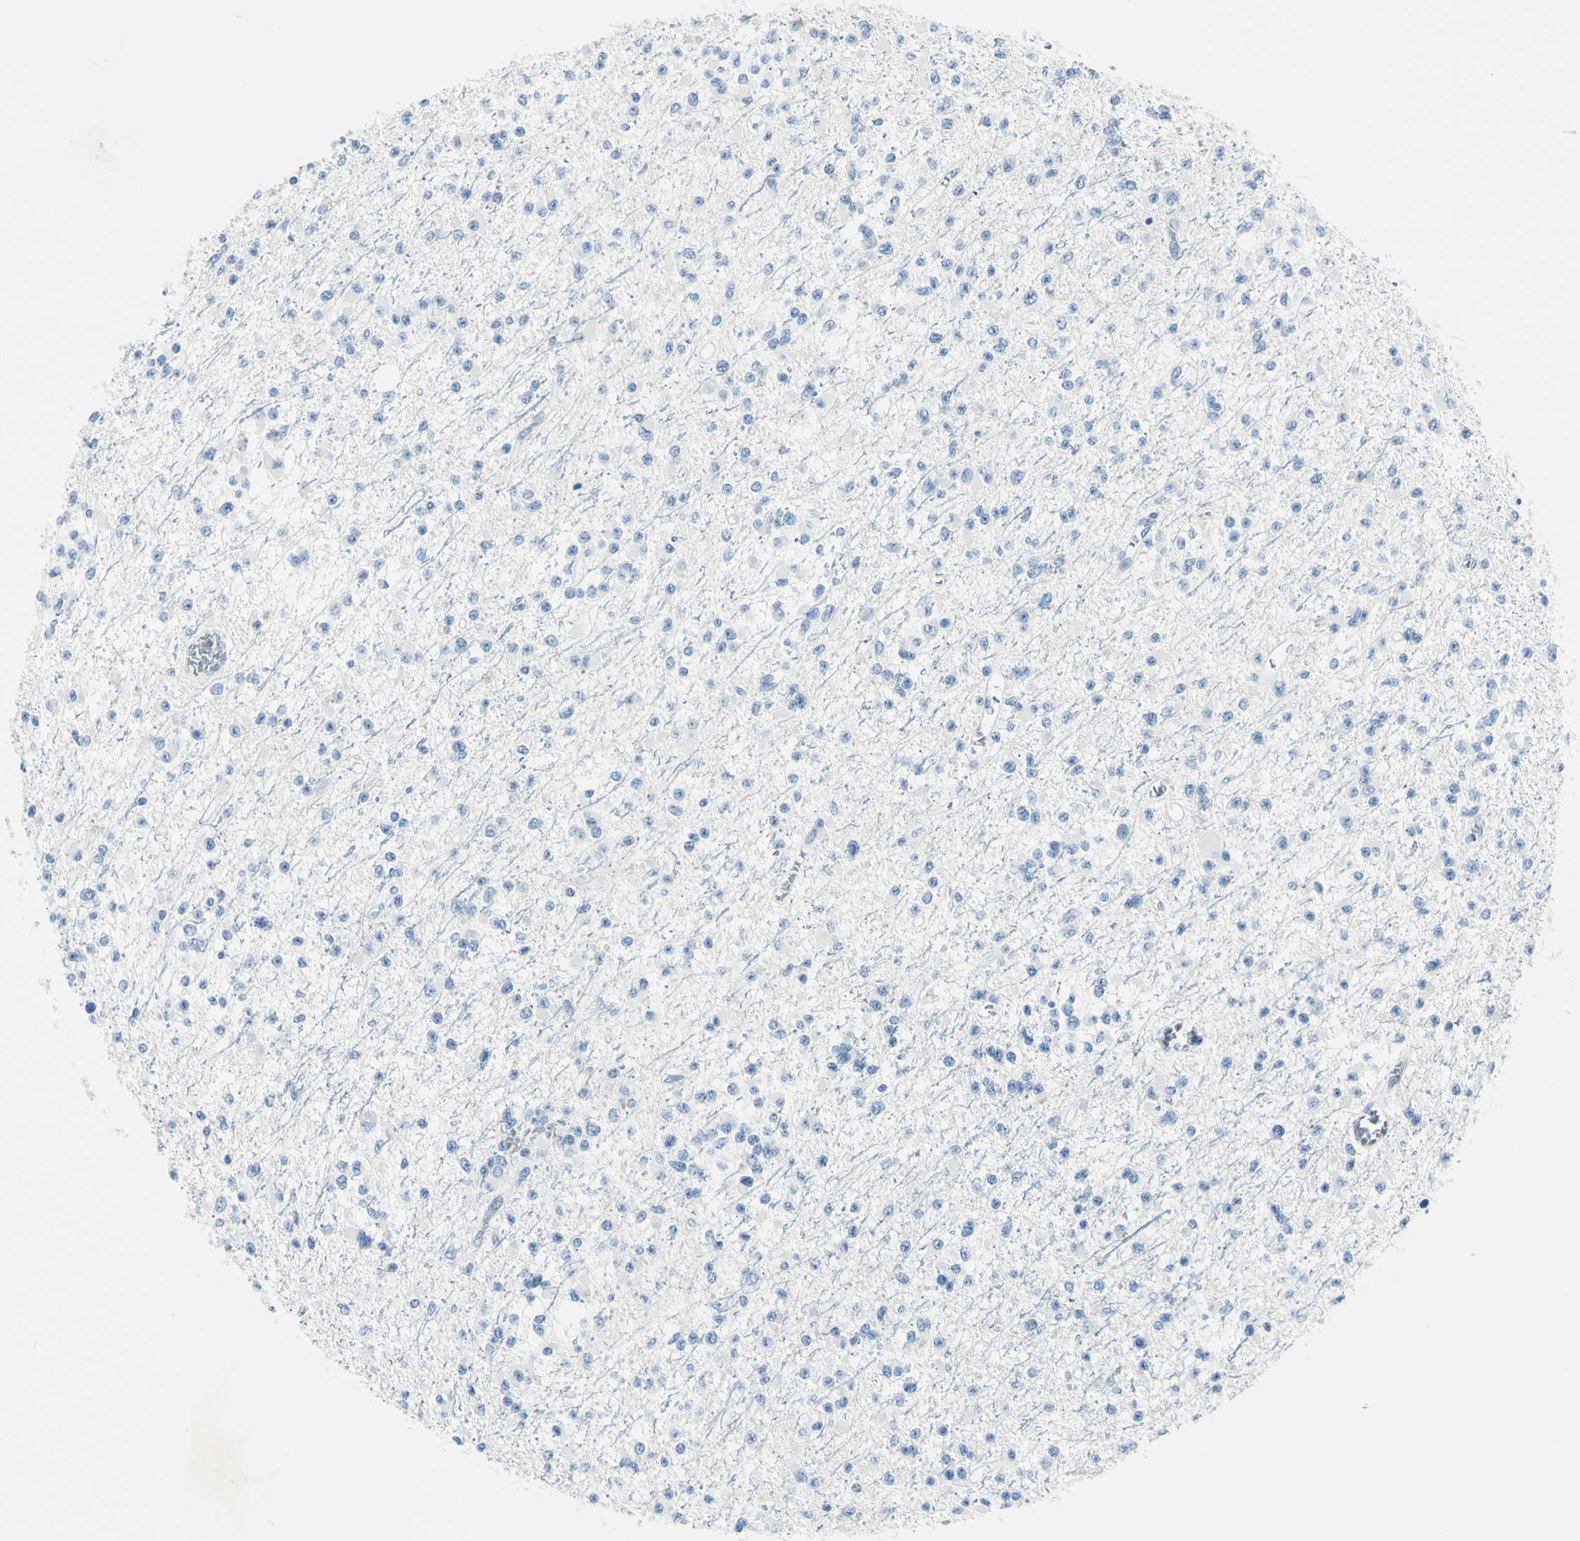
{"staining": {"intensity": "negative", "quantity": "none", "location": "none"}, "tissue": "glioma", "cell_type": "Tumor cells", "image_type": "cancer", "snomed": [{"axis": "morphology", "description": "Glioma, malignant, Low grade"}, {"axis": "topography", "description": "Brain"}], "caption": "Tumor cells show no significant staining in malignant glioma (low-grade).", "gene": "CDH15", "patient": {"sex": "female", "age": 22}}